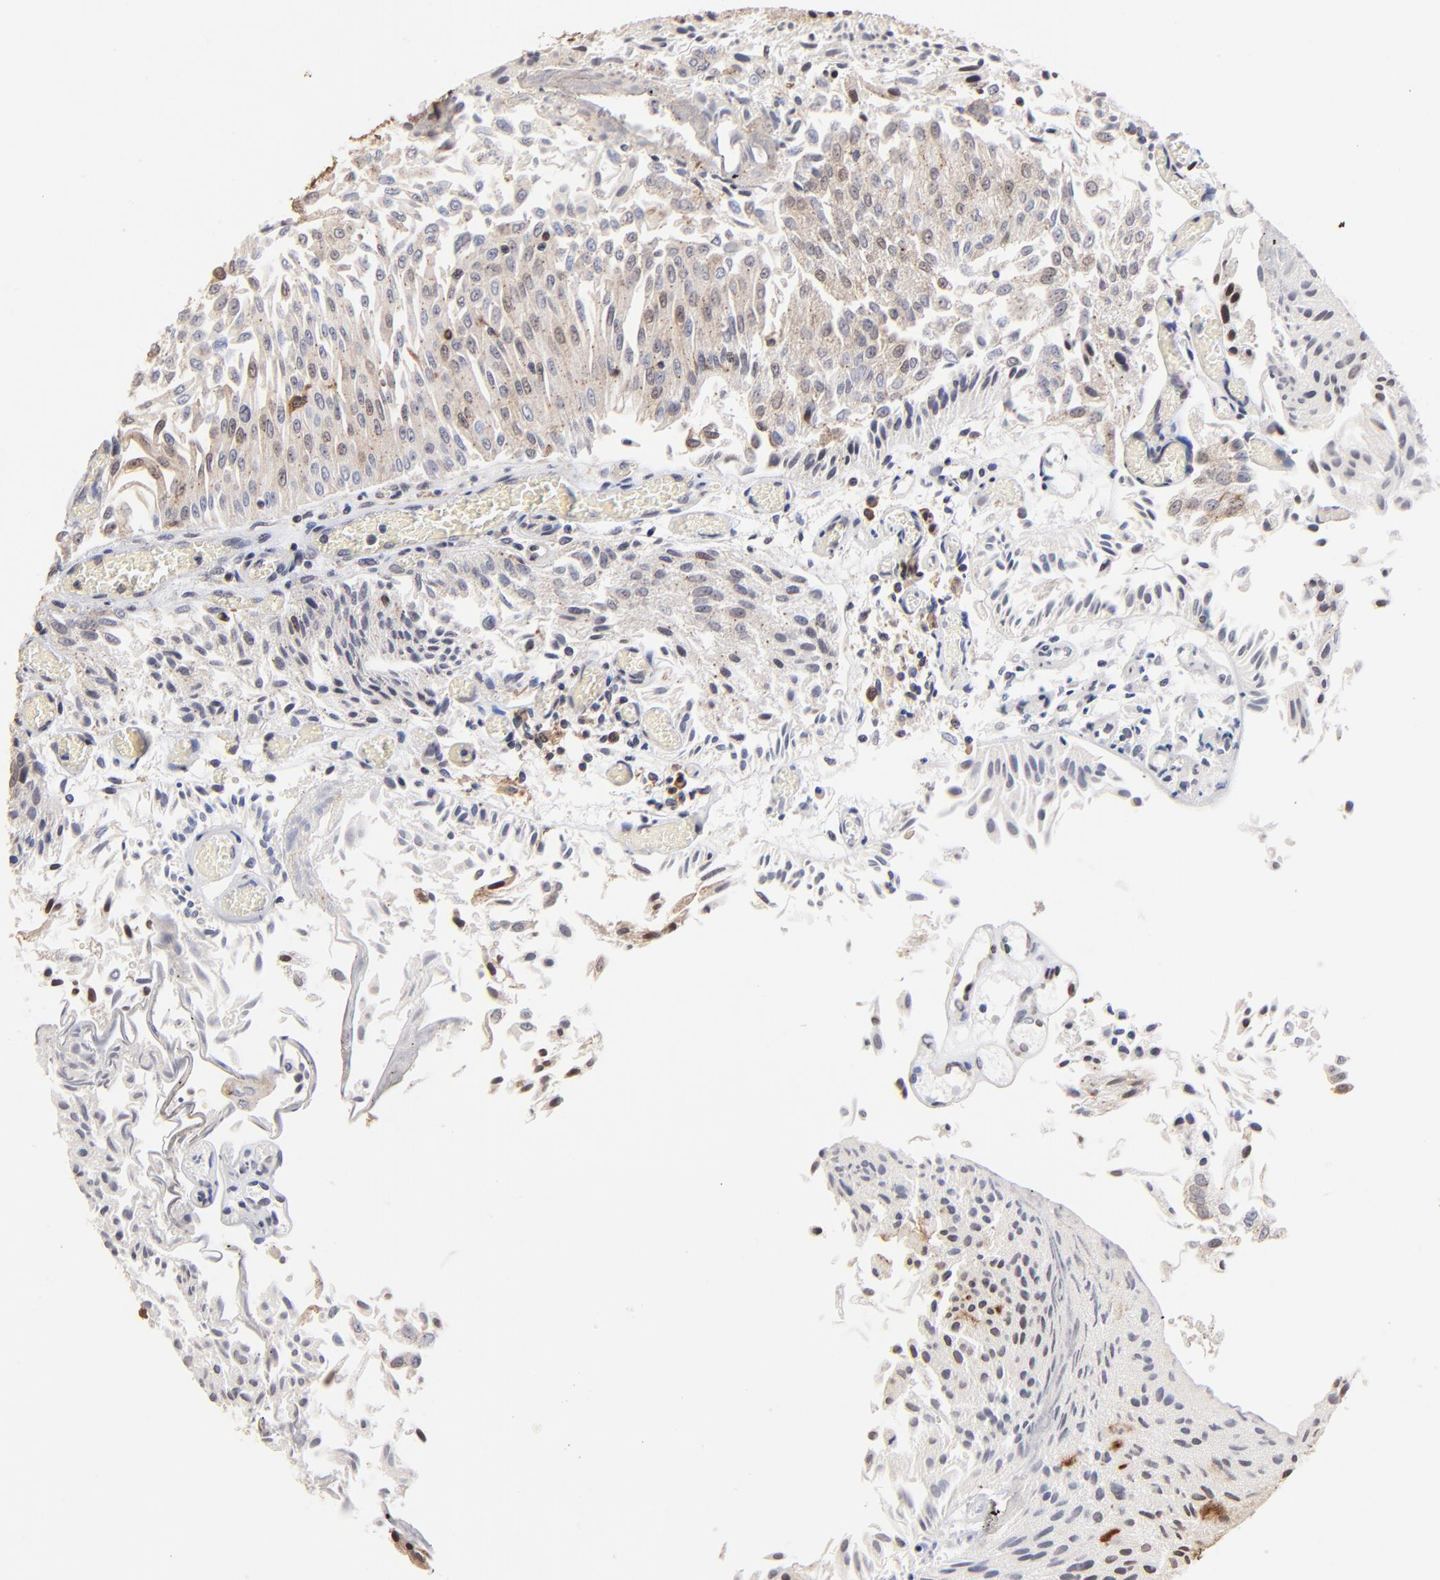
{"staining": {"intensity": "weak", "quantity": "<25%", "location": "nuclear"}, "tissue": "urothelial cancer", "cell_type": "Tumor cells", "image_type": "cancer", "snomed": [{"axis": "morphology", "description": "Urothelial carcinoma, Low grade"}, {"axis": "topography", "description": "Urinary bladder"}], "caption": "DAB (3,3'-diaminobenzidine) immunohistochemical staining of urothelial cancer exhibits no significant expression in tumor cells.", "gene": "BRPF1", "patient": {"sex": "male", "age": 86}}